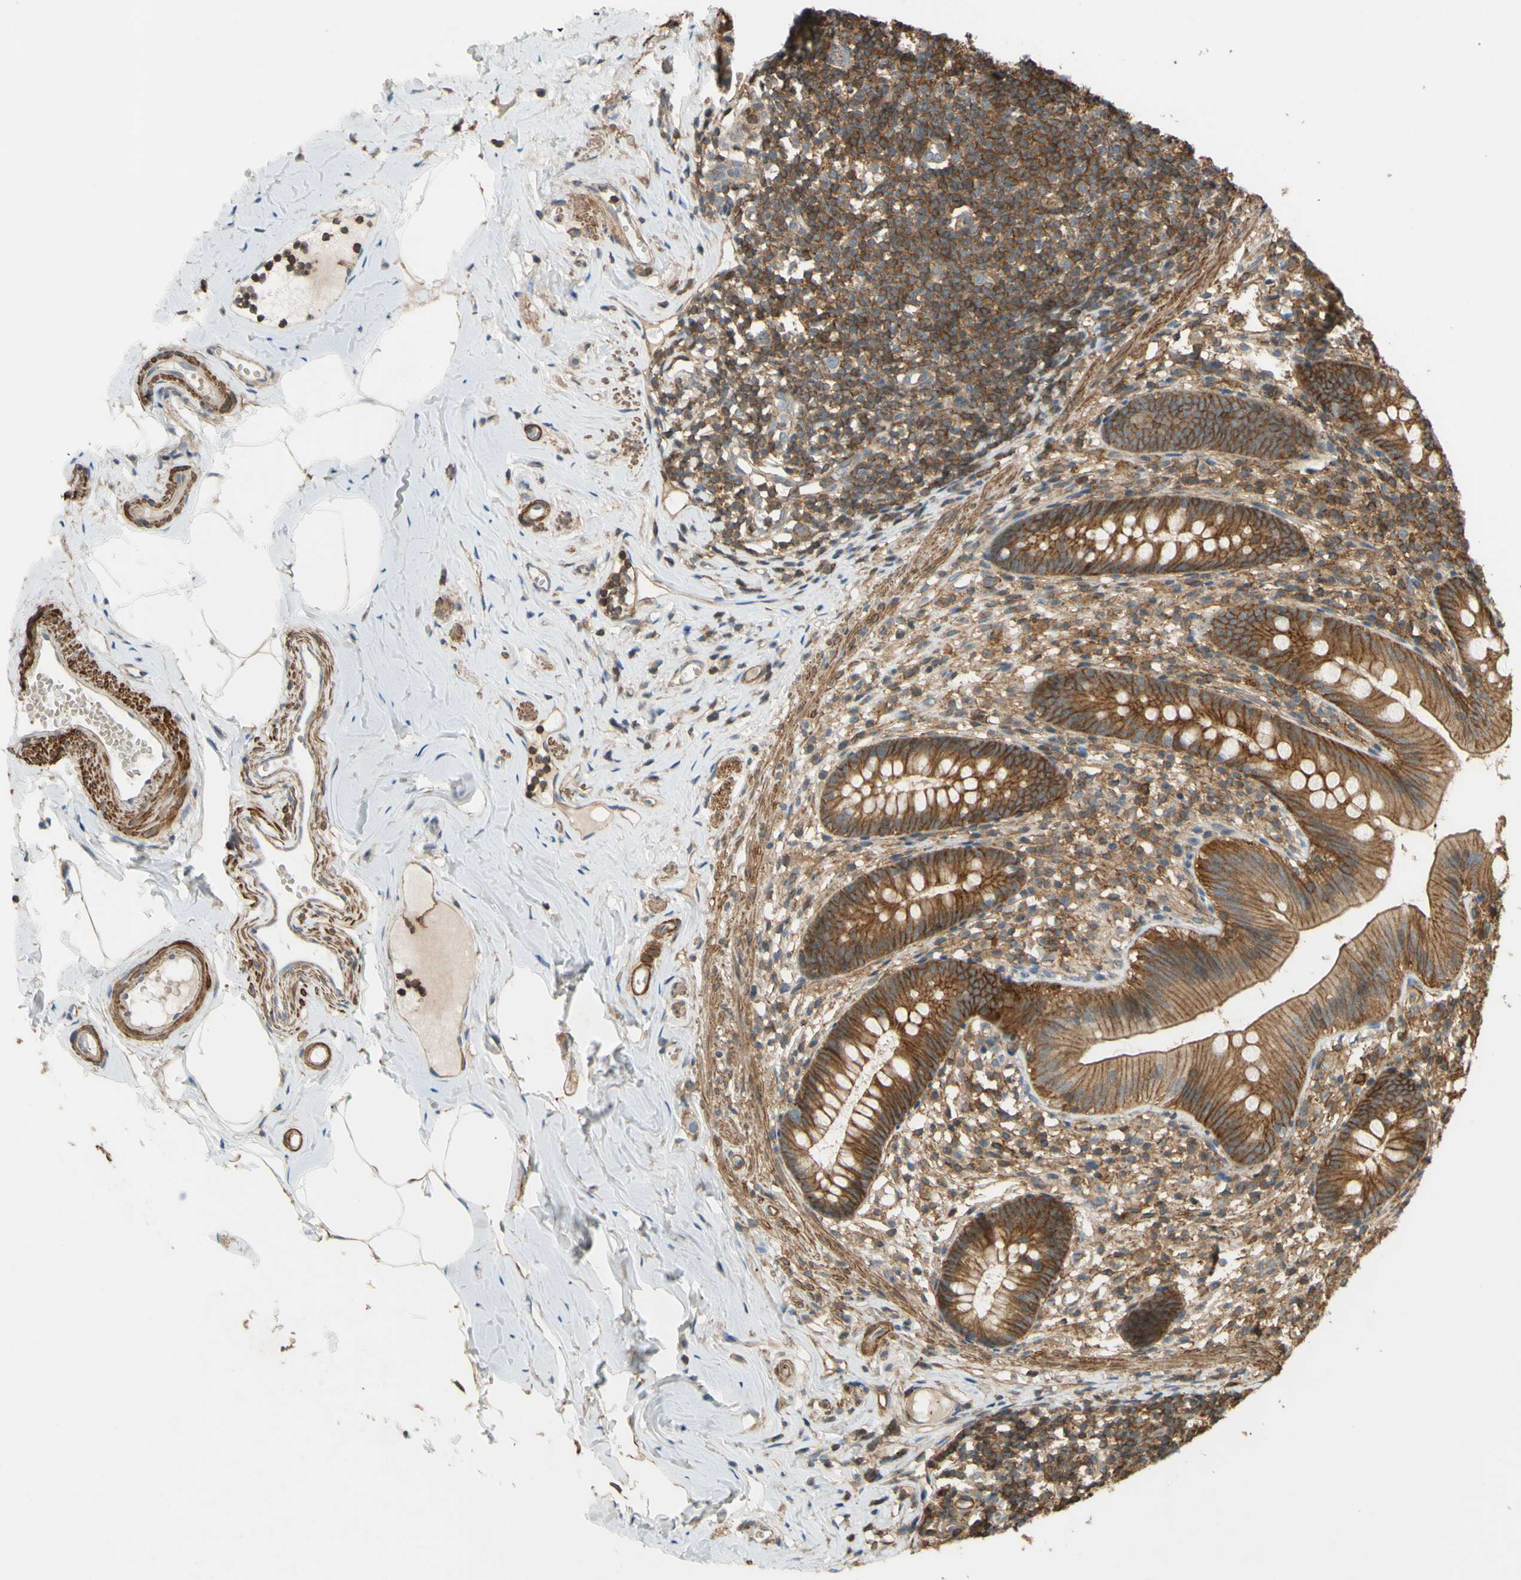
{"staining": {"intensity": "strong", "quantity": ">75%", "location": "cytoplasmic/membranous"}, "tissue": "appendix", "cell_type": "Glandular cells", "image_type": "normal", "snomed": [{"axis": "morphology", "description": "Normal tissue, NOS"}, {"axis": "topography", "description": "Appendix"}], "caption": "Protein expression analysis of normal appendix shows strong cytoplasmic/membranous expression in approximately >75% of glandular cells. (DAB IHC with brightfield microscopy, high magnification).", "gene": "ADD3", "patient": {"sex": "male", "age": 52}}